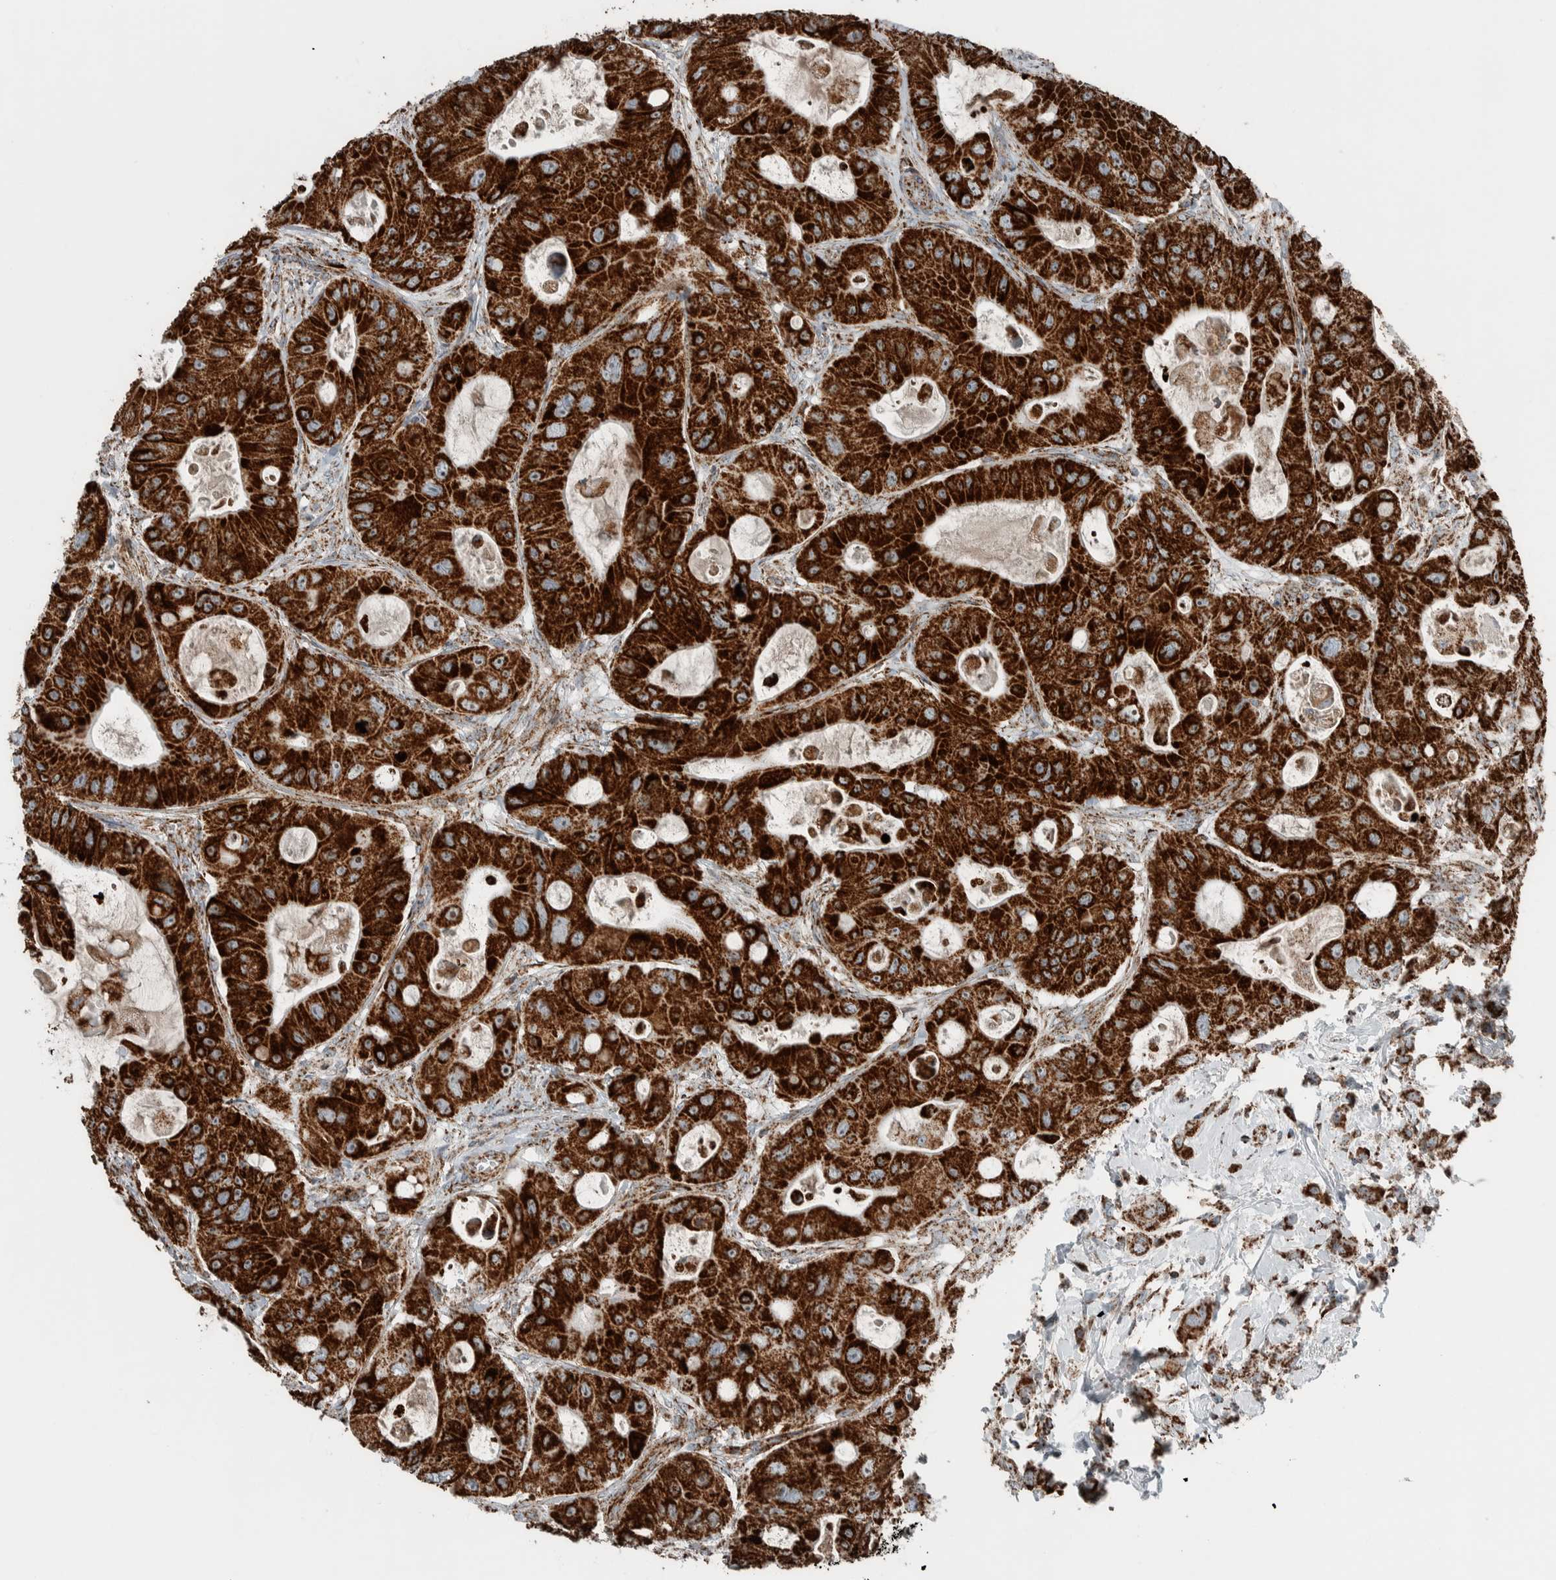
{"staining": {"intensity": "strong", "quantity": ">75%", "location": "cytoplasmic/membranous"}, "tissue": "colorectal cancer", "cell_type": "Tumor cells", "image_type": "cancer", "snomed": [{"axis": "morphology", "description": "Adenocarcinoma, NOS"}, {"axis": "topography", "description": "Colon"}], "caption": "Colorectal cancer (adenocarcinoma) stained with immunohistochemistry displays strong cytoplasmic/membranous expression in approximately >75% of tumor cells.", "gene": "CNTROB", "patient": {"sex": "female", "age": 46}}